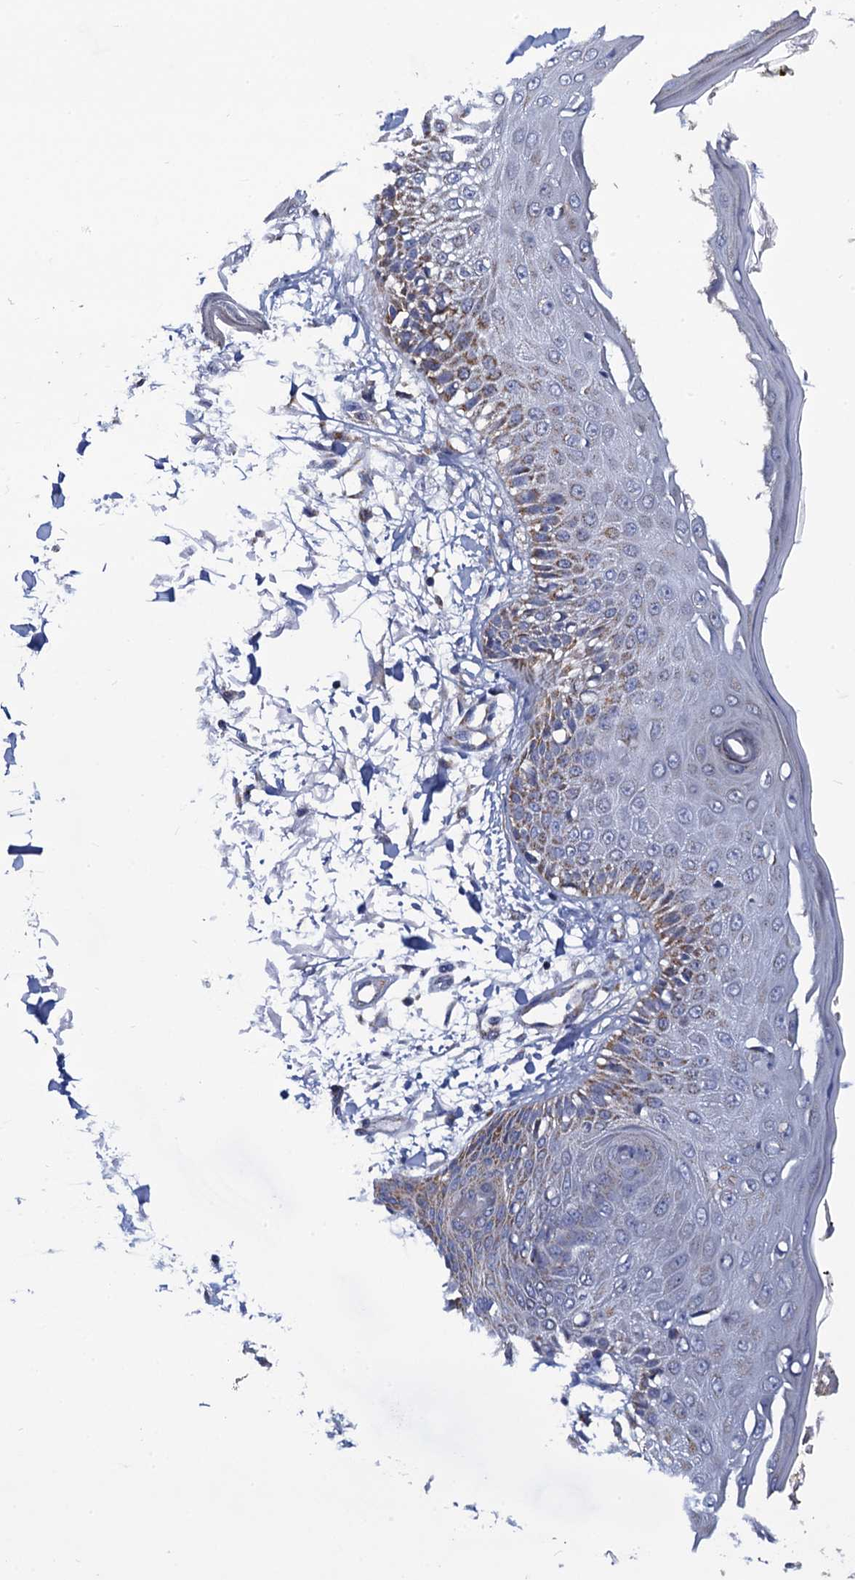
{"staining": {"intensity": "negative", "quantity": "none", "location": "none"}, "tissue": "skin", "cell_type": "Fibroblasts", "image_type": "normal", "snomed": [{"axis": "morphology", "description": "Normal tissue, NOS"}, {"axis": "morphology", "description": "Squamous cell carcinoma, NOS"}, {"axis": "topography", "description": "Skin"}, {"axis": "topography", "description": "Peripheral nerve tissue"}], "caption": "This is an immunohistochemistry (IHC) photomicrograph of normal human skin. There is no expression in fibroblasts.", "gene": "PTCD3", "patient": {"sex": "male", "age": 83}}